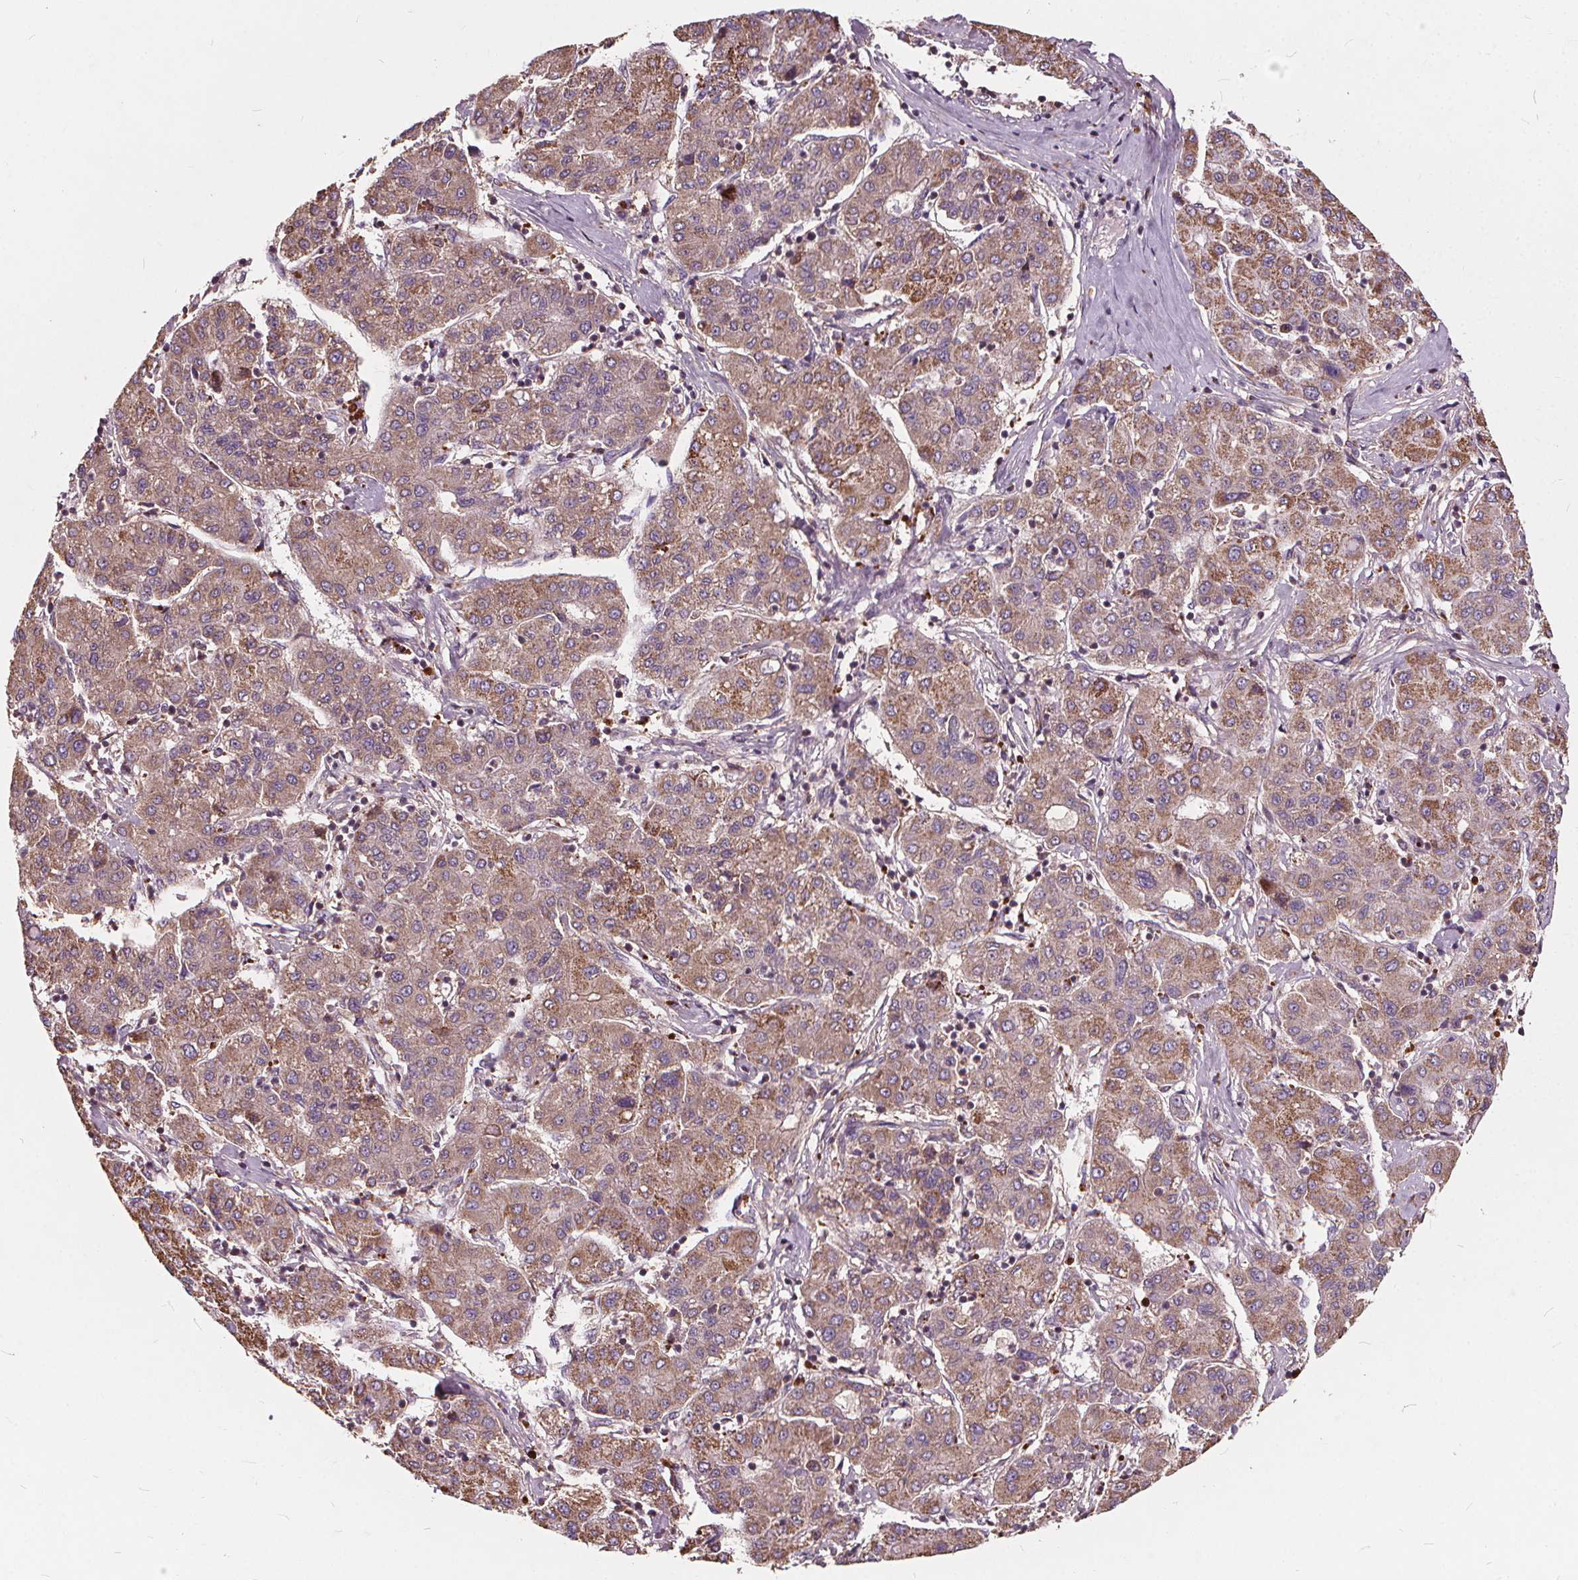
{"staining": {"intensity": "moderate", "quantity": ">75%", "location": "cytoplasmic/membranous"}, "tissue": "liver cancer", "cell_type": "Tumor cells", "image_type": "cancer", "snomed": [{"axis": "morphology", "description": "Carcinoma, Hepatocellular, NOS"}, {"axis": "topography", "description": "Liver"}], "caption": "Approximately >75% of tumor cells in liver hepatocellular carcinoma display moderate cytoplasmic/membranous protein staining as visualized by brown immunohistochemical staining.", "gene": "ORAI2", "patient": {"sex": "male", "age": 65}}